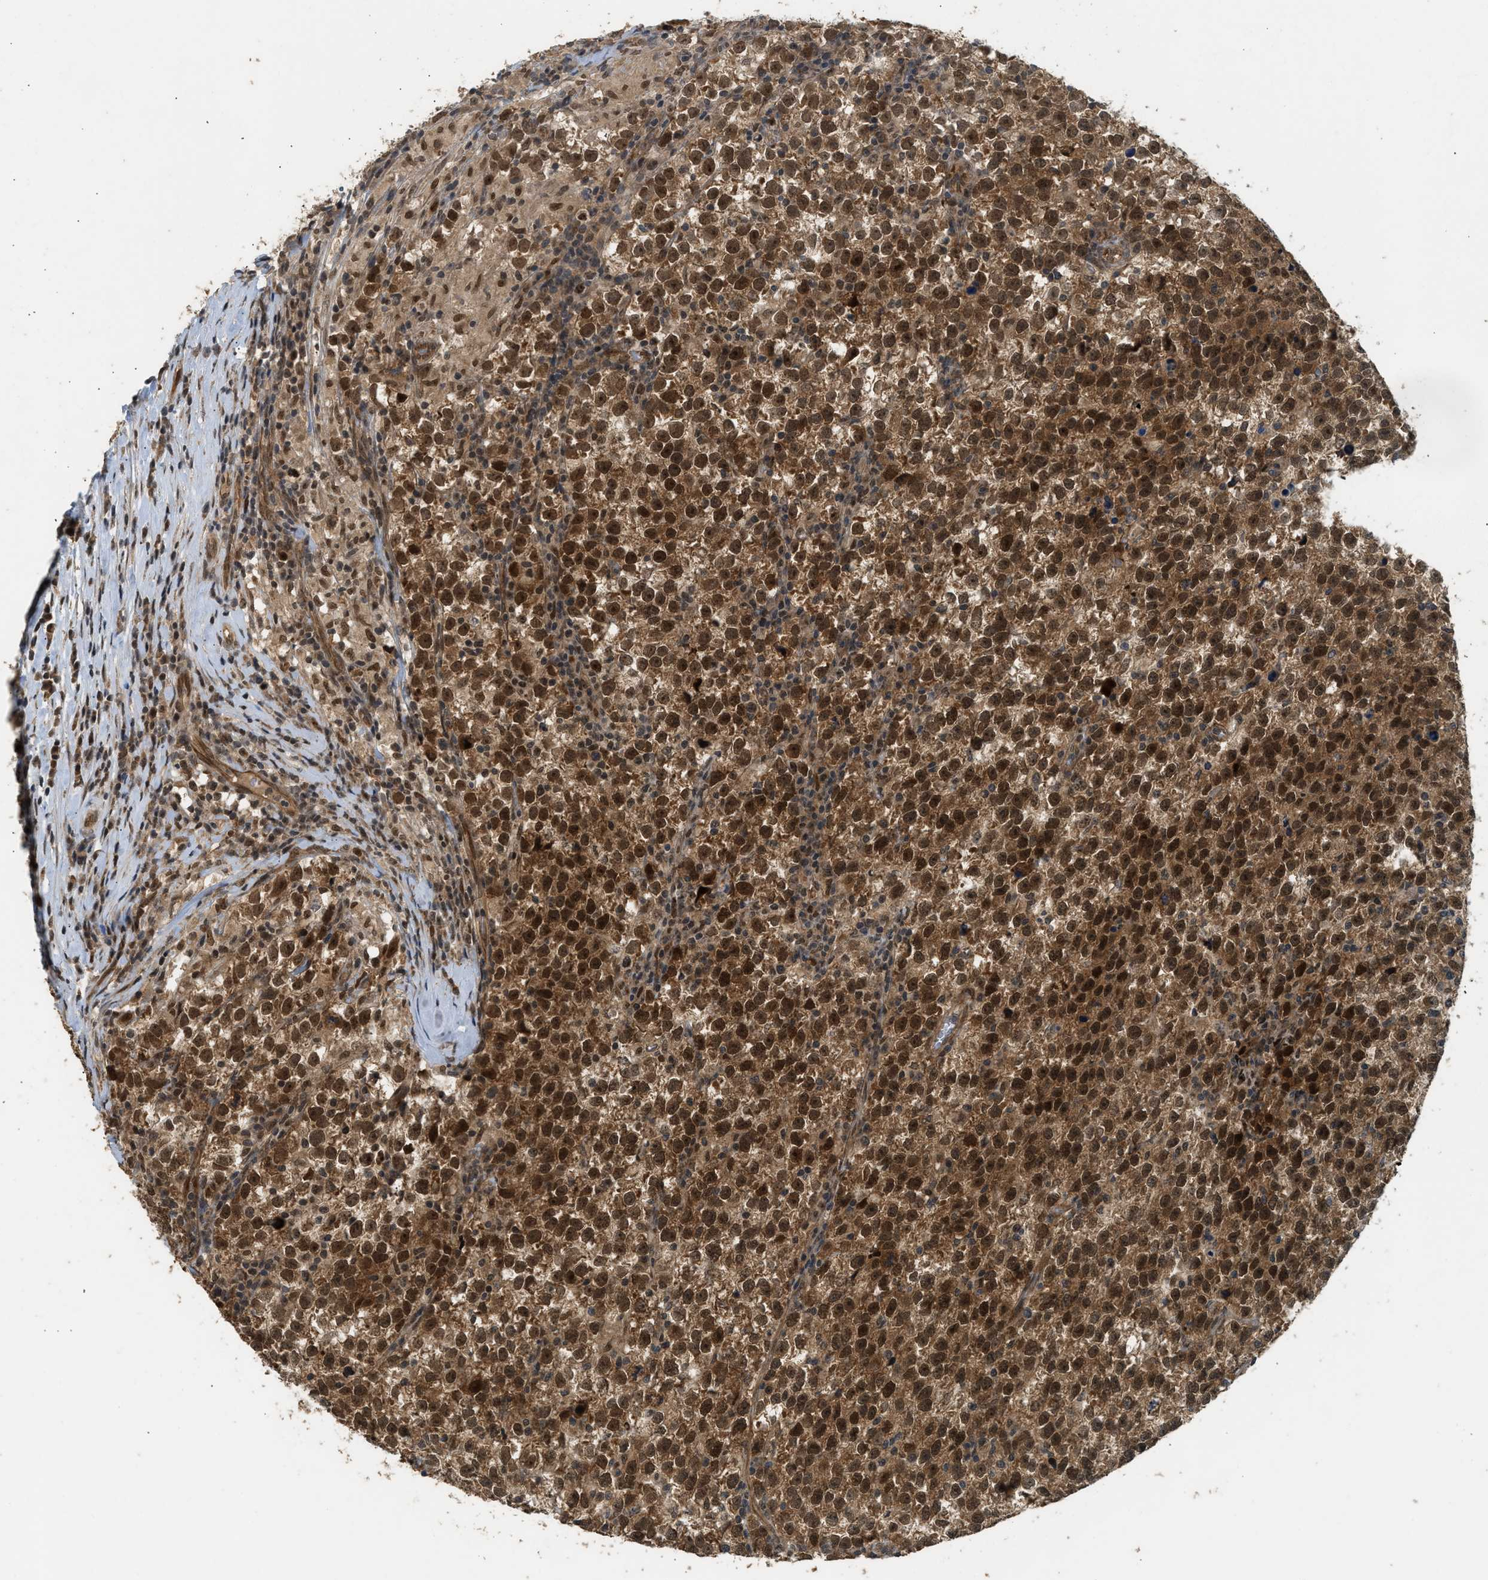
{"staining": {"intensity": "strong", "quantity": ">75%", "location": "cytoplasmic/membranous,nuclear"}, "tissue": "testis cancer", "cell_type": "Tumor cells", "image_type": "cancer", "snomed": [{"axis": "morphology", "description": "Normal tissue, NOS"}, {"axis": "morphology", "description": "Seminoma, NOS"}, {"axis": "topography", "description": "Testis"}], "caption": "Immunohistochemistry histopathology image of neoplastic tissue: testis cancer (seminoma) stained using immunohistochemistry demonstrates high levels of strong protein expression localized specifically in the cytoplasmic/membranous and nuclear of tumor cells, appearing as a cytoplasmic/membranous and nuclear brown color.", "gene": "GET1", "patient": {"sex": "male", "age": 43}}